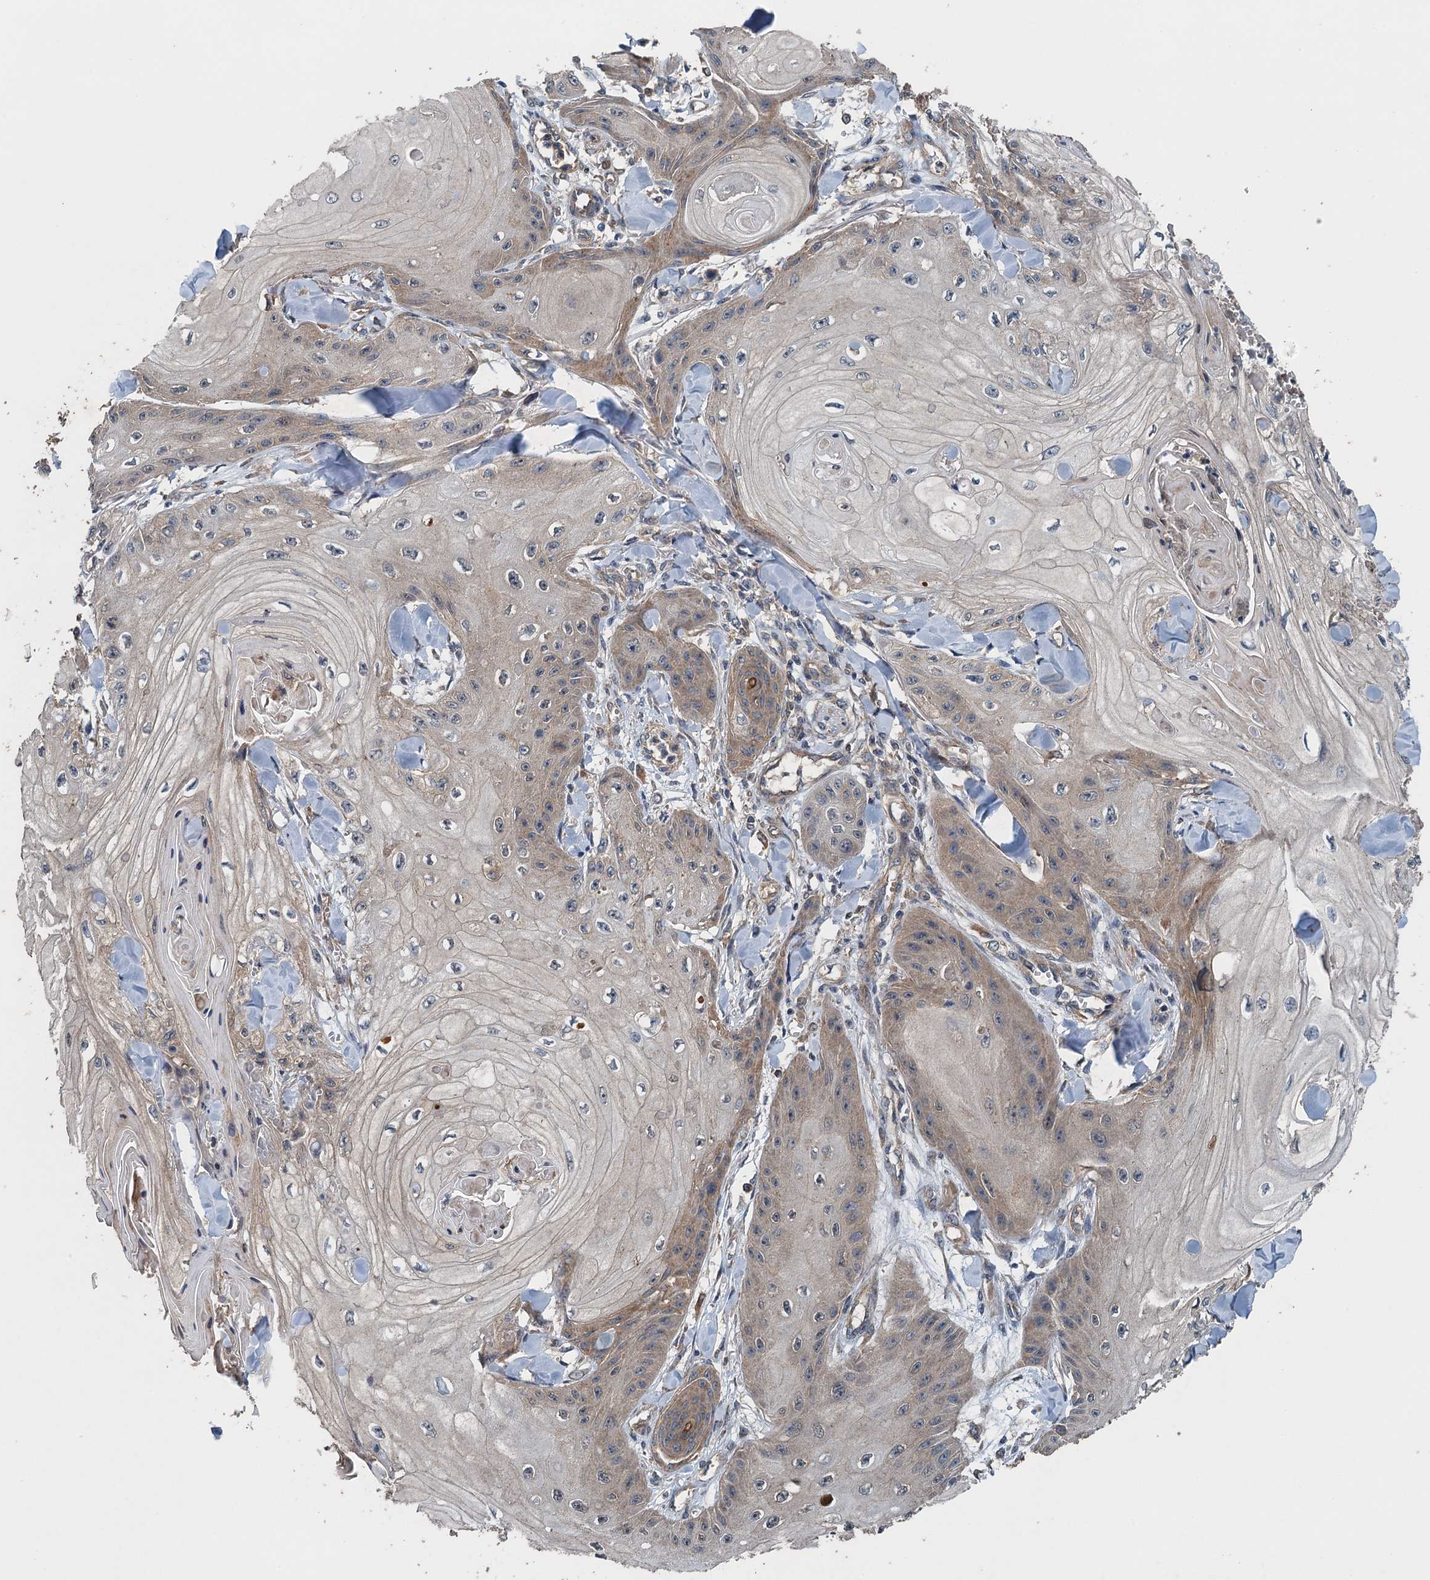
{"staining": {"intensity": "weak", "quantity": "<25%", "location": "cytoplasmic/membranous"}, "tissue": "skin cancer", "cell_type": "Tumor cells", "image_type": "cancer", "snomed": [{"axis": "morphology", "description": "Squamous cell carcinoma, NOS"}, {"axis": "topography", "description": "Skin"}], "caption": "The immunohistochemistry (IHC) photomicrograph has no significant positivity in tumor cells of skin squamous cell carcinoma tissue.", "gene": "BORCS5", "patient": {"sex": "male", "age": 74}}